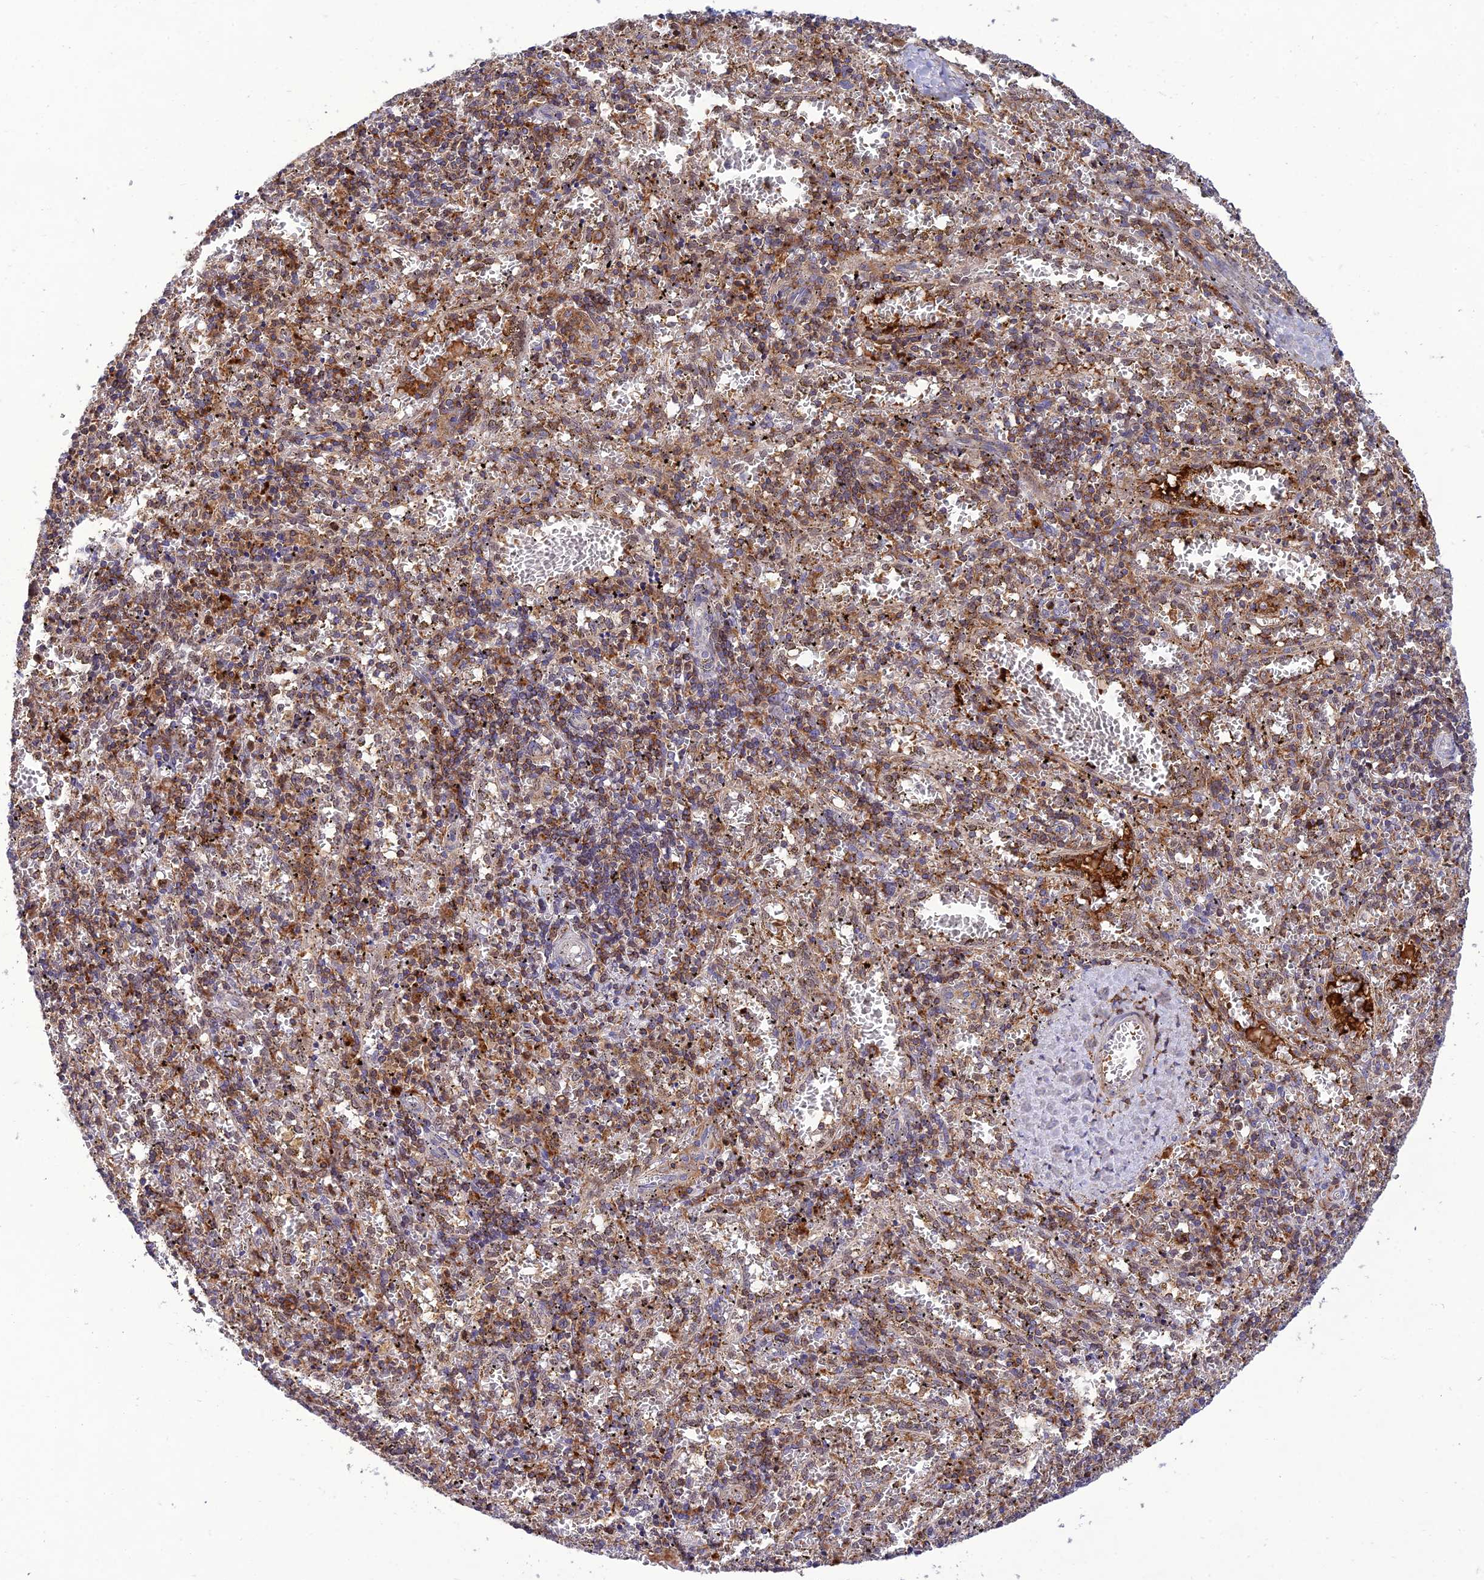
{"staining": {"intensity": "moderate", "quantity": ">75%", "location": "cytoplasmic/membranous"}, "tissue": "spleen", "cell_type": "Cells in red pulp", "image_type": "normal", "snomed": [{"axis": "morphology", "description": "Normal tissue, NOS"}, {"axis": "topography", "description": "Spleen"}], "caption": "Immunohistochemical staining of normal spleen reveals medium levels of moderate cytoplasmic/membranous staining in about >75% of cells in red pulp. (brown staining indicates protein expression, while blue staining denotes nuclei).", "gene": "IRAK3", "patient": {"sex": "male", "age": 11}}